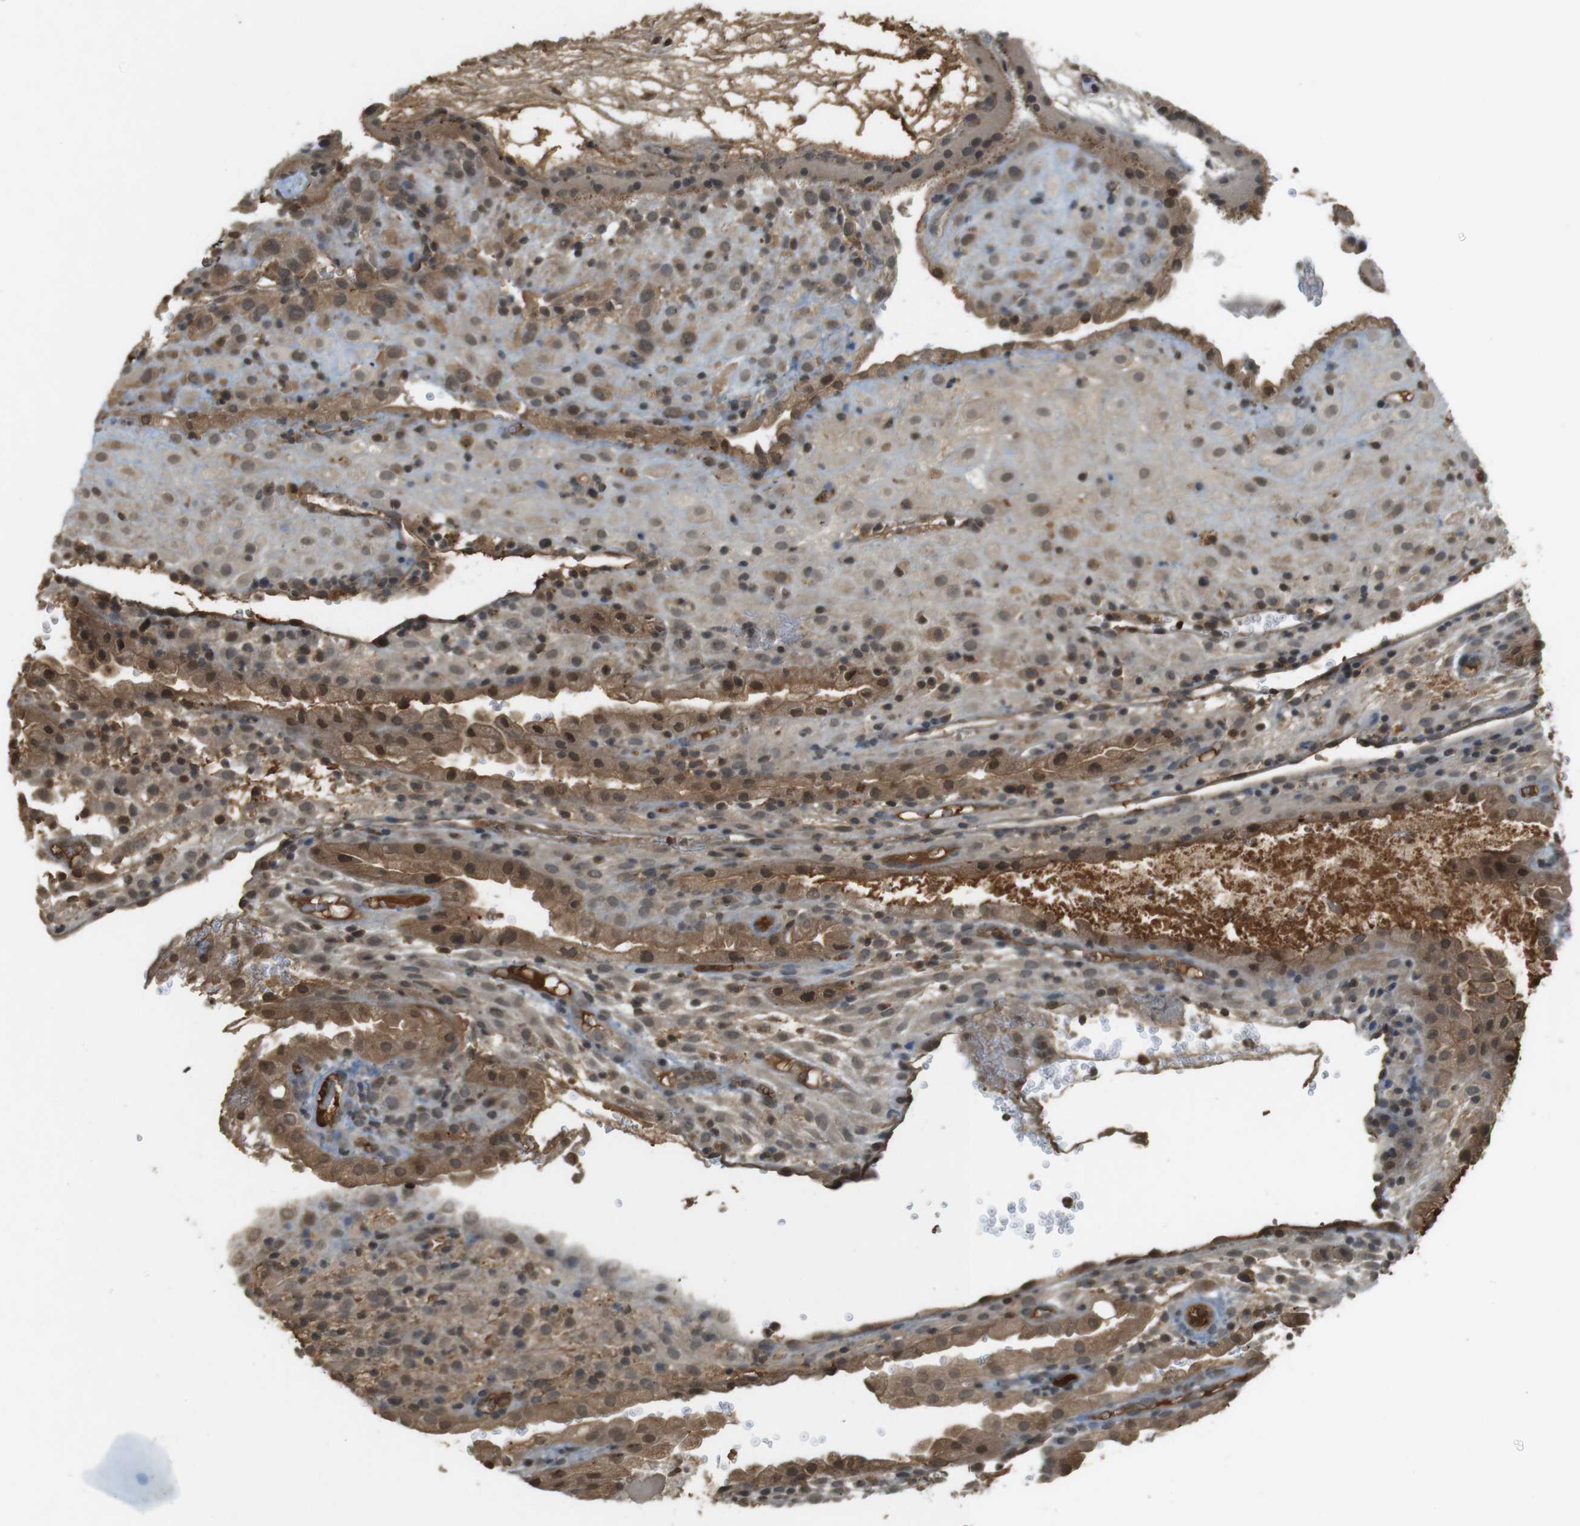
{"staining": {"intensity": "weak", "quantity": ">75%", "location": "cytoplasmic/membranous,nuclear"}, "tissue": "placenta", "cell_type": "Decidual cells", "image_type": "normal", "snomed": [{"axis": "morphology", "description": "Normal tissue, NOS"}, {"axis": "topography", "description": "Placenta"}], "caption": "Brown immunohistochemical staining in unremarkable placenta exhibits weak cytoplasmic/membranous,nuclear staining in about >75% of decidual cells.", "gene": "SRR", "patient": {"sex": "female", "age": 19}}